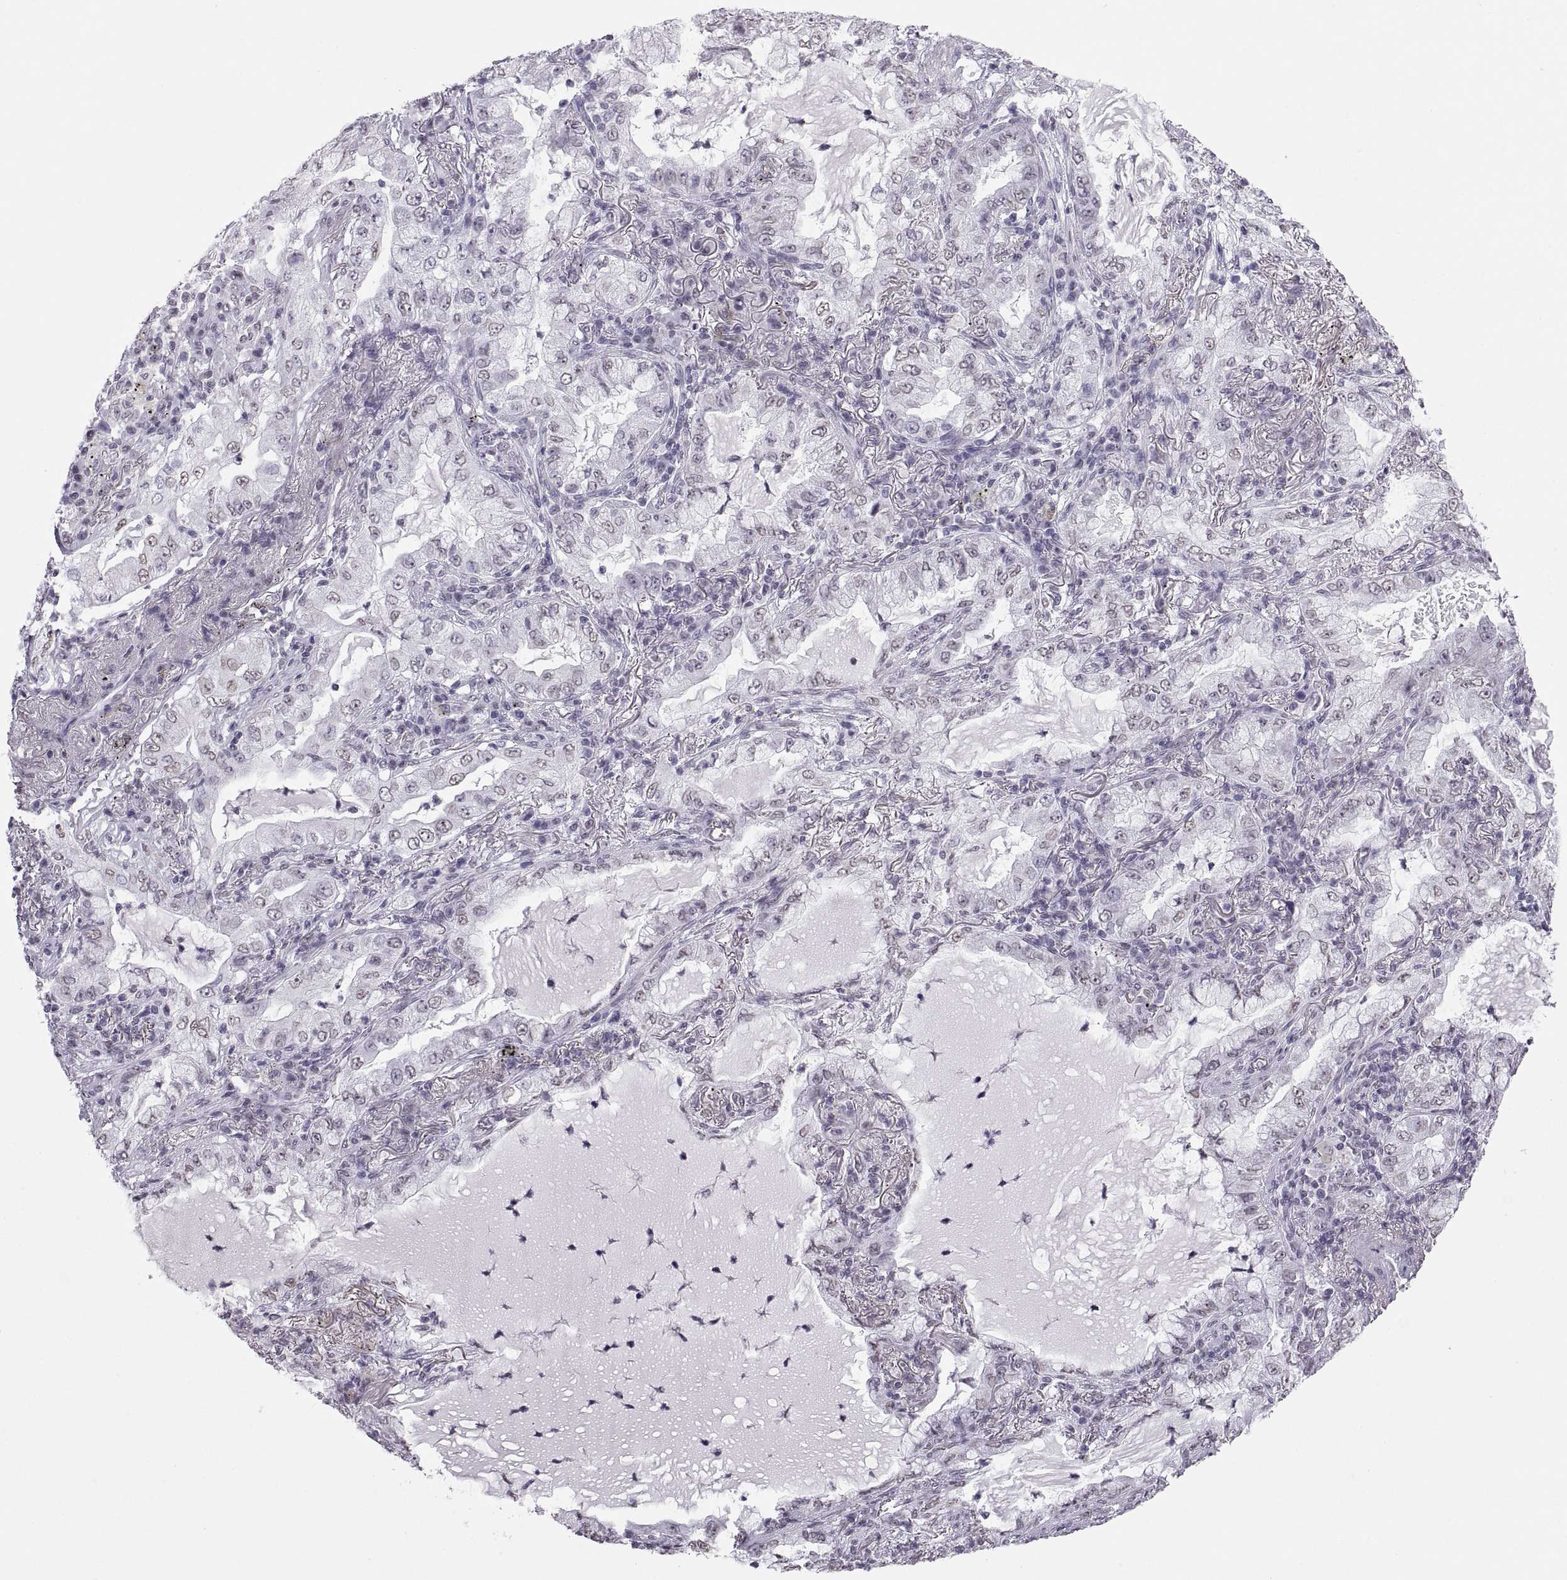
{"staining": {"intensity": "negative", "quantity": "none", "location": "none"}, "tissue": "lung cancer", "cell_type": "Tumor cells", "image_type": "cancer", "snomed": [{"axis": "morphology", "description": "Adenocarcinoma, NOS"}, {"axis": "topography", "description": "Lung"}], "caption": "Immunohistochemistry (IHC) of human lung cancer (adenocarcinoma) reveals no expression in tumor cells.", "gene": "CARTPT", "patient": {"sex": "female", "age": 73}}